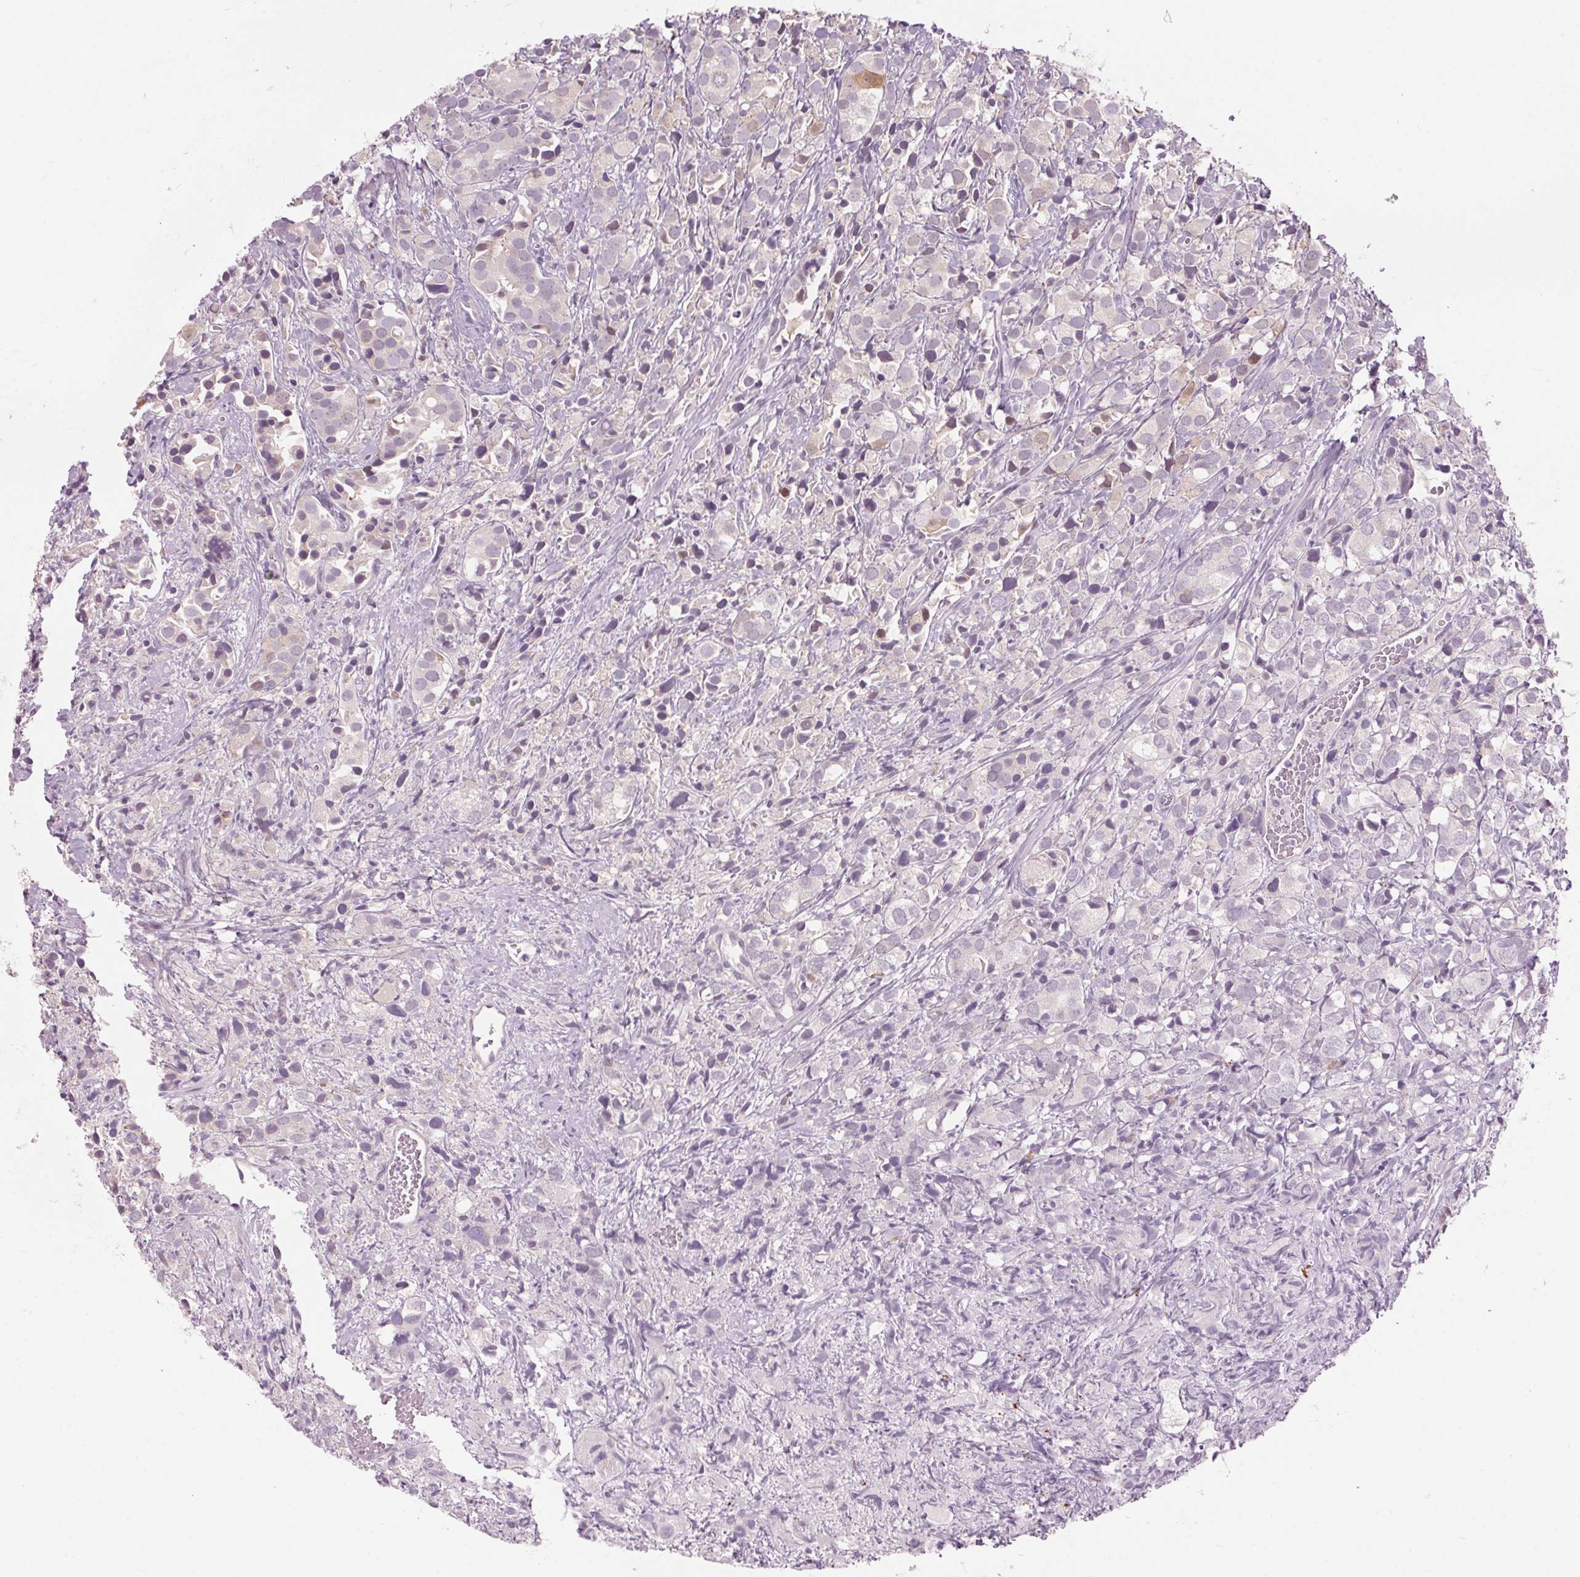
{"staining": {"intensity": "negative", "quantity": "none", "location": "none"}, "tissue": "prostate cancer", "cell_type": "Tumor cells", "image_type": "cancer", "snomed": [{"axis": "morphology", "description": "Adenocarcinoma, High grade"}, {"axis": "topography", "description": "Prostate"}], "caption": "High power microscopy image of an immunohistochemistry (IHC) image of prostate cancer (high-grade adenocarcinoma), revealing no significant staining in tumor cells. Brightfield microscopy of immunohistochemistry stained with DAB (brown) and hematoxylin (blue), captured at high magnification.", "gene": "GNMT", "patient": {"sex": "male", "age": 86}}